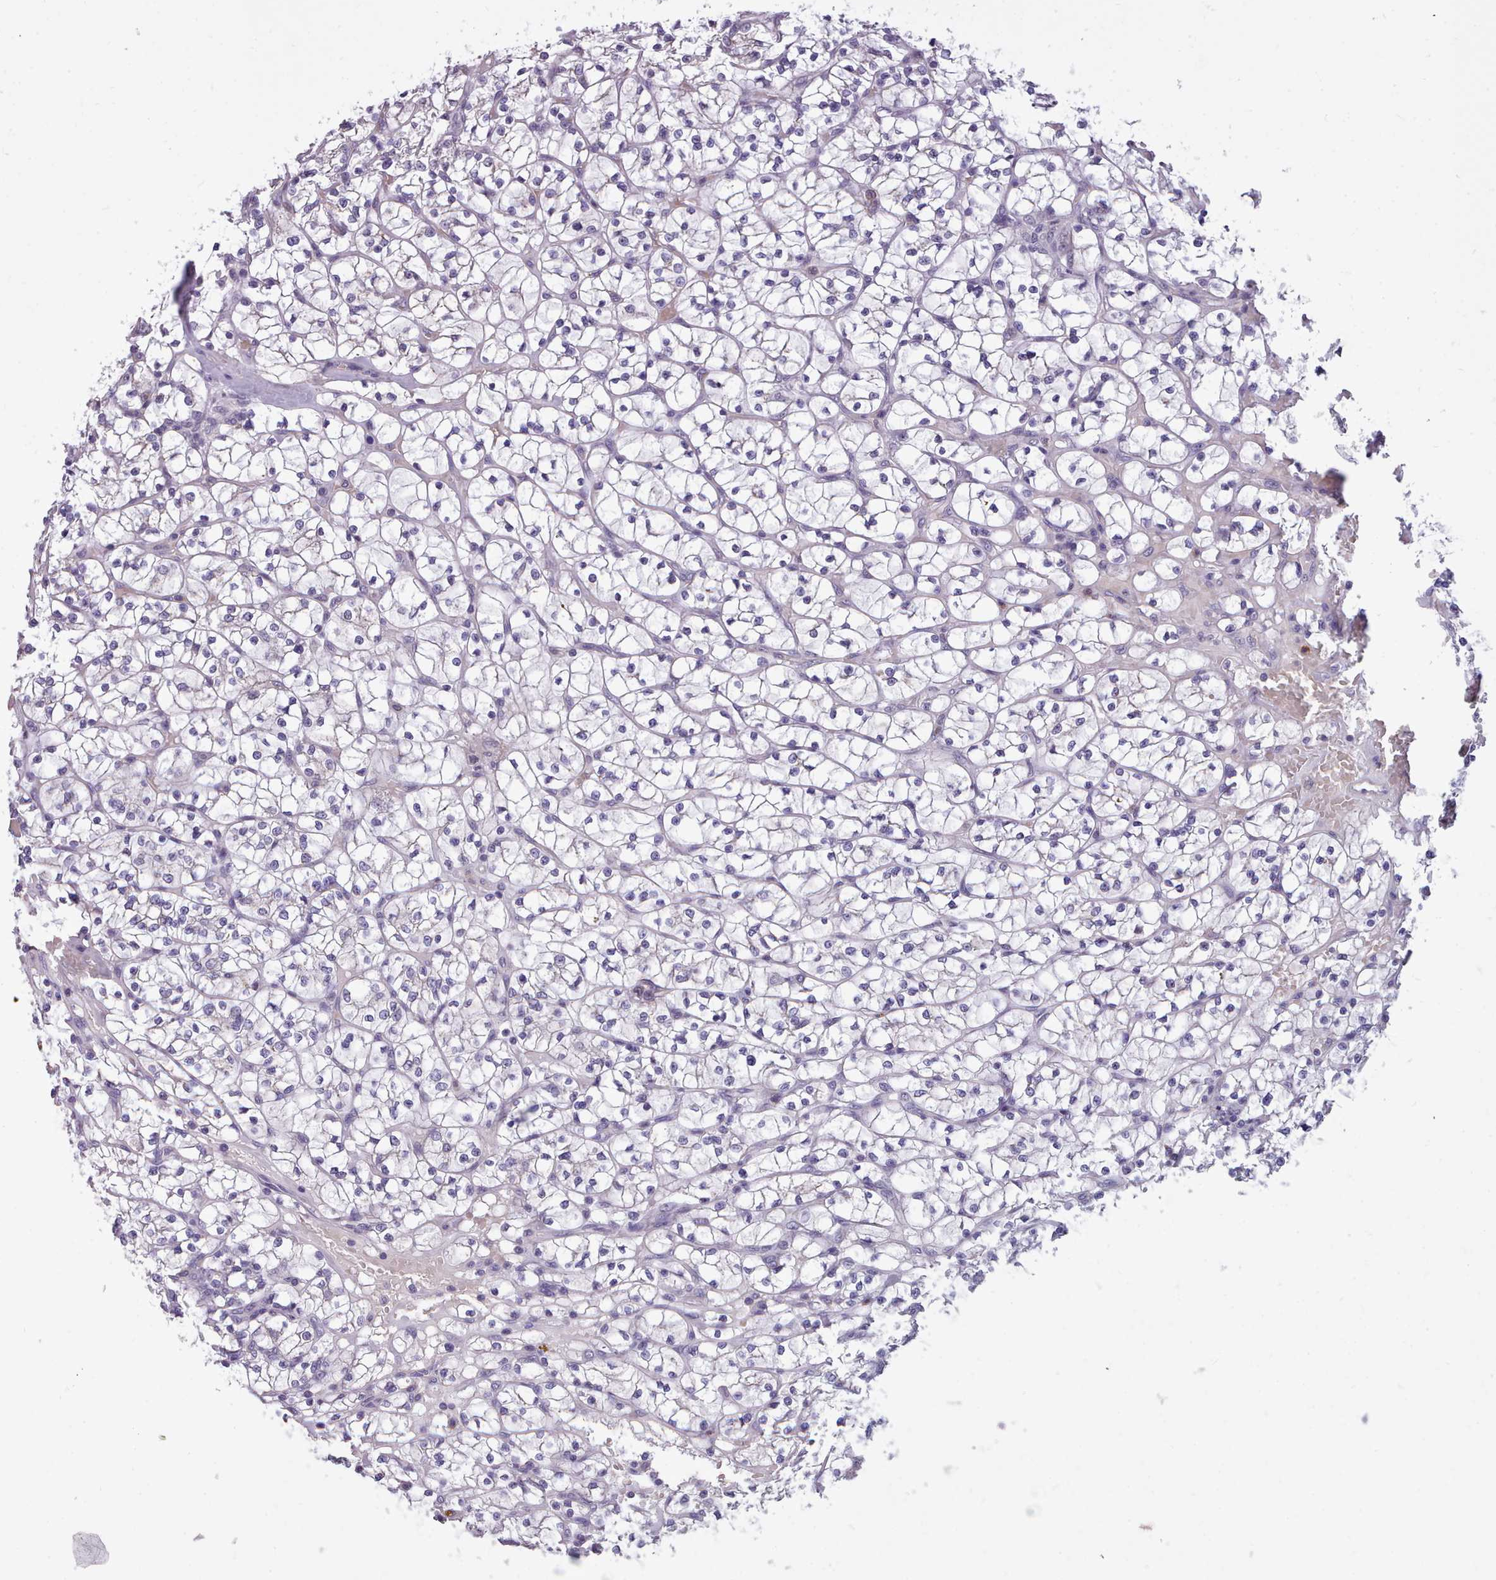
{"staining": {"intensity": "negative", "quantity": "none", "location": "none"}, "tissue": "renal cancer", "cell_type": "Tumor cells", "image_type": "cancer", "snomed": [{"axis": "morphology", "description": "Adenocarcinoma, NOS"}, {"axis": "topography", "description": "Kidney"}], "caption": "DAB immunohistochemical staining of renal adenocarcinoma displays no significant positivity in tumor cells.", "gene": "KCTD16", "patient": {"sex": "female", "age": 64}}